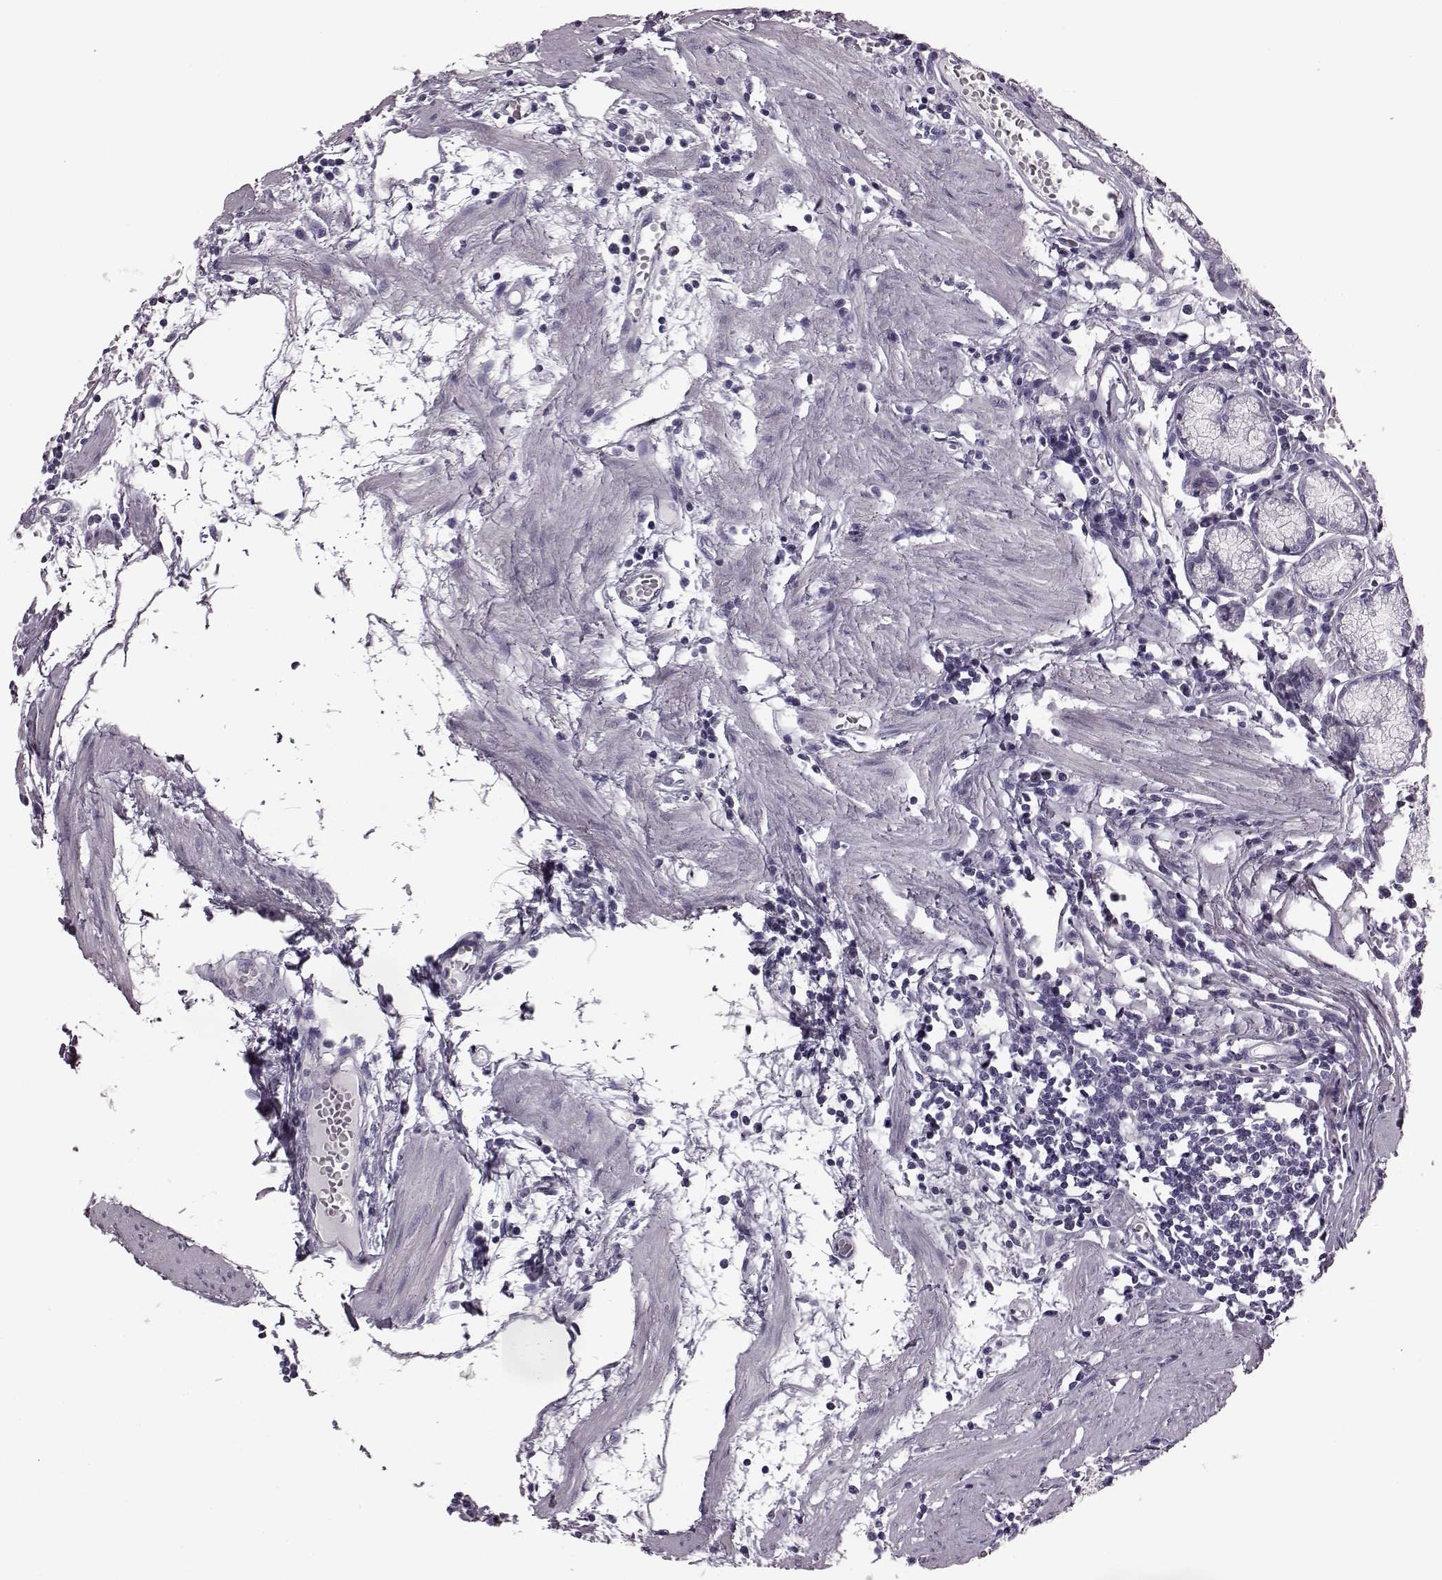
{"staining": {"intensity": "negative", "quantity": "none", "location": "none"}, "tissue": "stomach", "cell_type": "Glandular cells", "image_type": "normal", "snomed": [{"axis": "morphology", "description": "Normal tissue, NOS"}, {"axis": "topography", "description": "Stomach"}], "caption": "A histopathology image of stomach stained for a protein displays no brown staining in glandular cells. The staining is performed using DAB brown chromogen with nuclei counter-stained in using hematoxylin.", "gene": "ODAD4", "patient": {"sex": "male", "age": 55}}